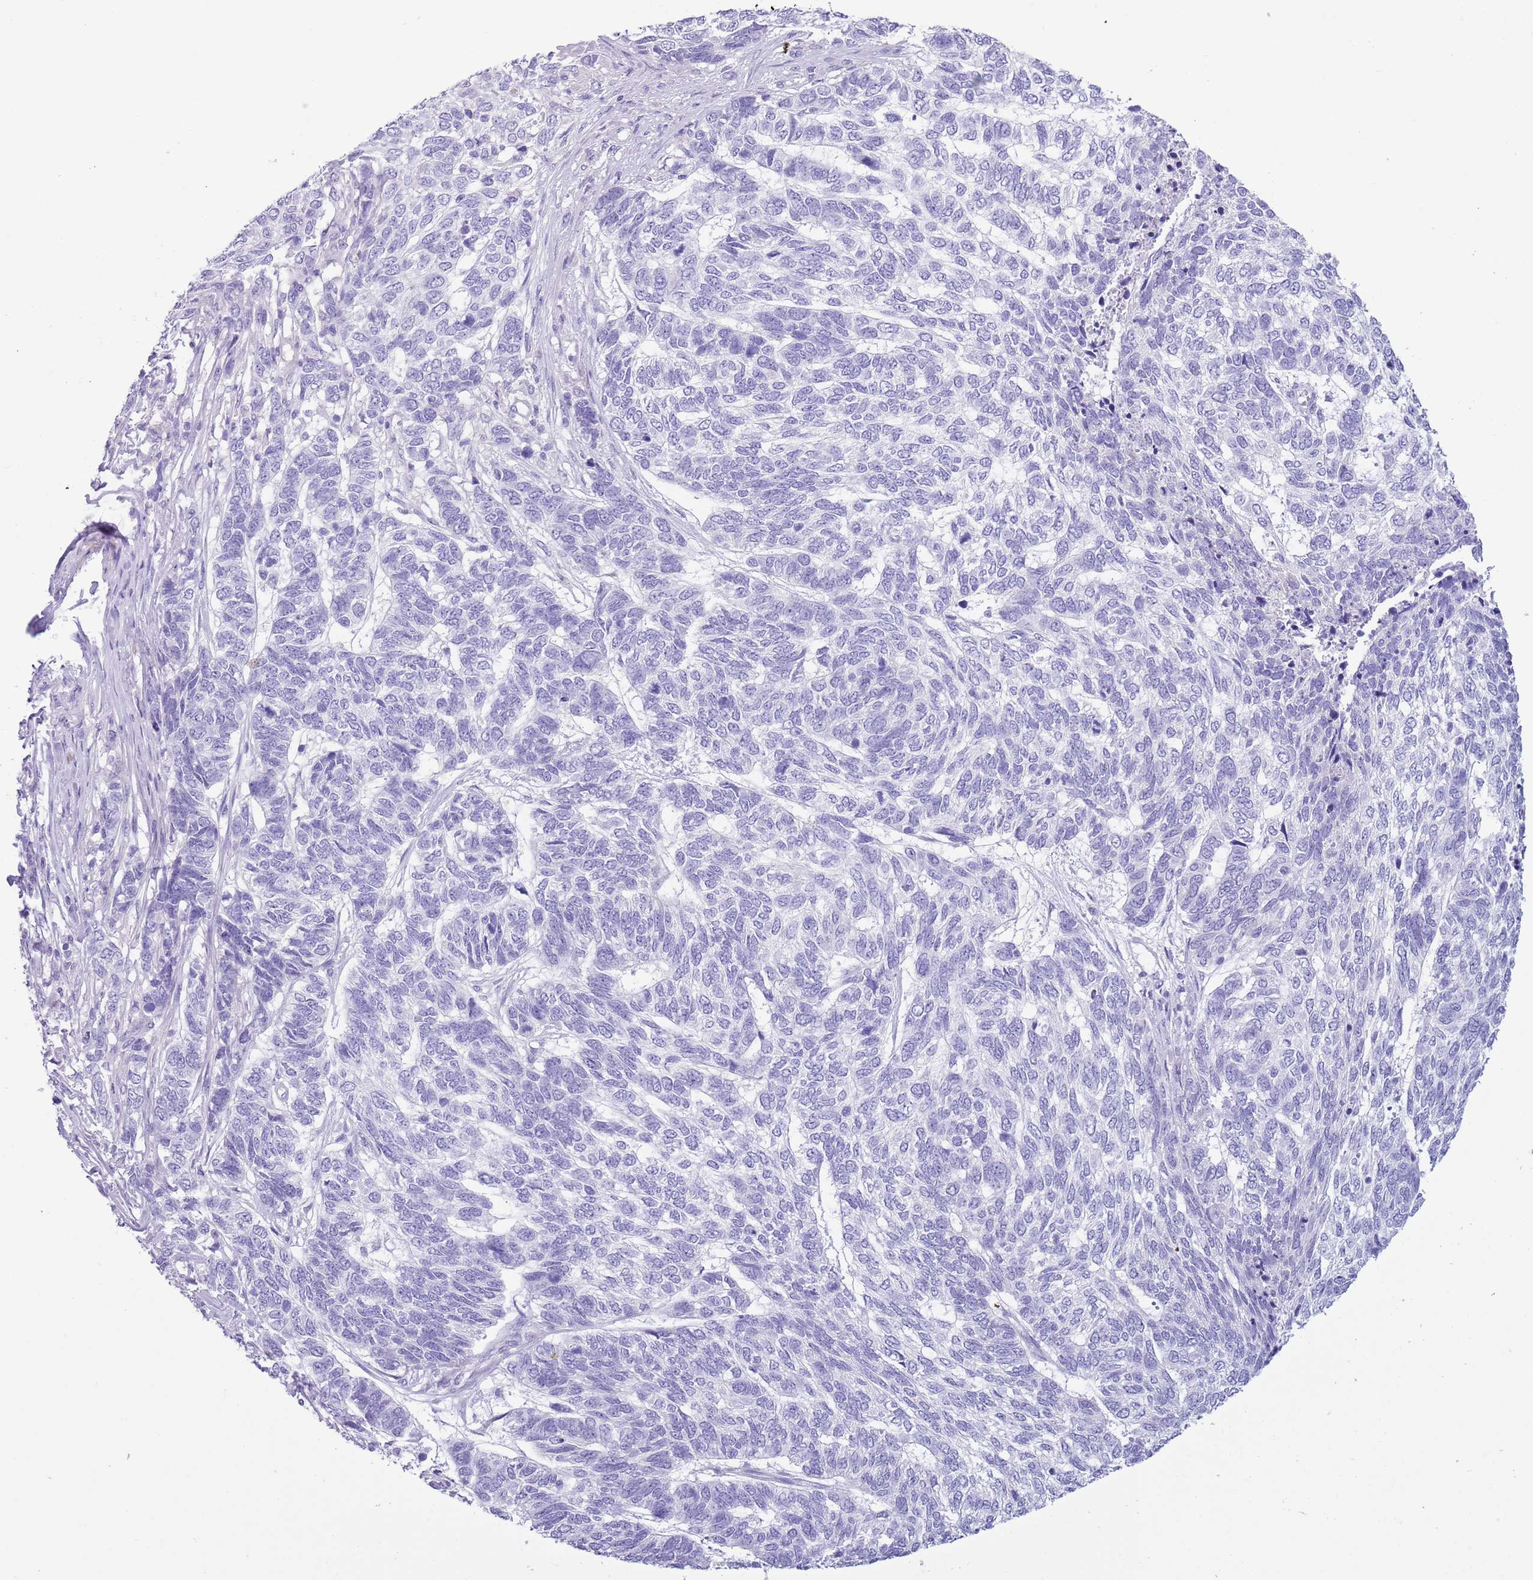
{"staining": {"intensity": "negative", "quantity": "none", "location": "none"}, "tissue": "skin cancer", "cell_type": "Tumor cells", "image_type": "cancer", "snomed": [{"axis": "morphology", "description": "Basal cell carcinoma"}, {"axis": "topography", "description": "Skin"}], "caption": "Basal cell carcinoma (skin) was stained to show a protein in brown. There is no significant expression in tumor cells.", "gene": "OR6M1", "patient": {"sex": "female", "age": 65}}